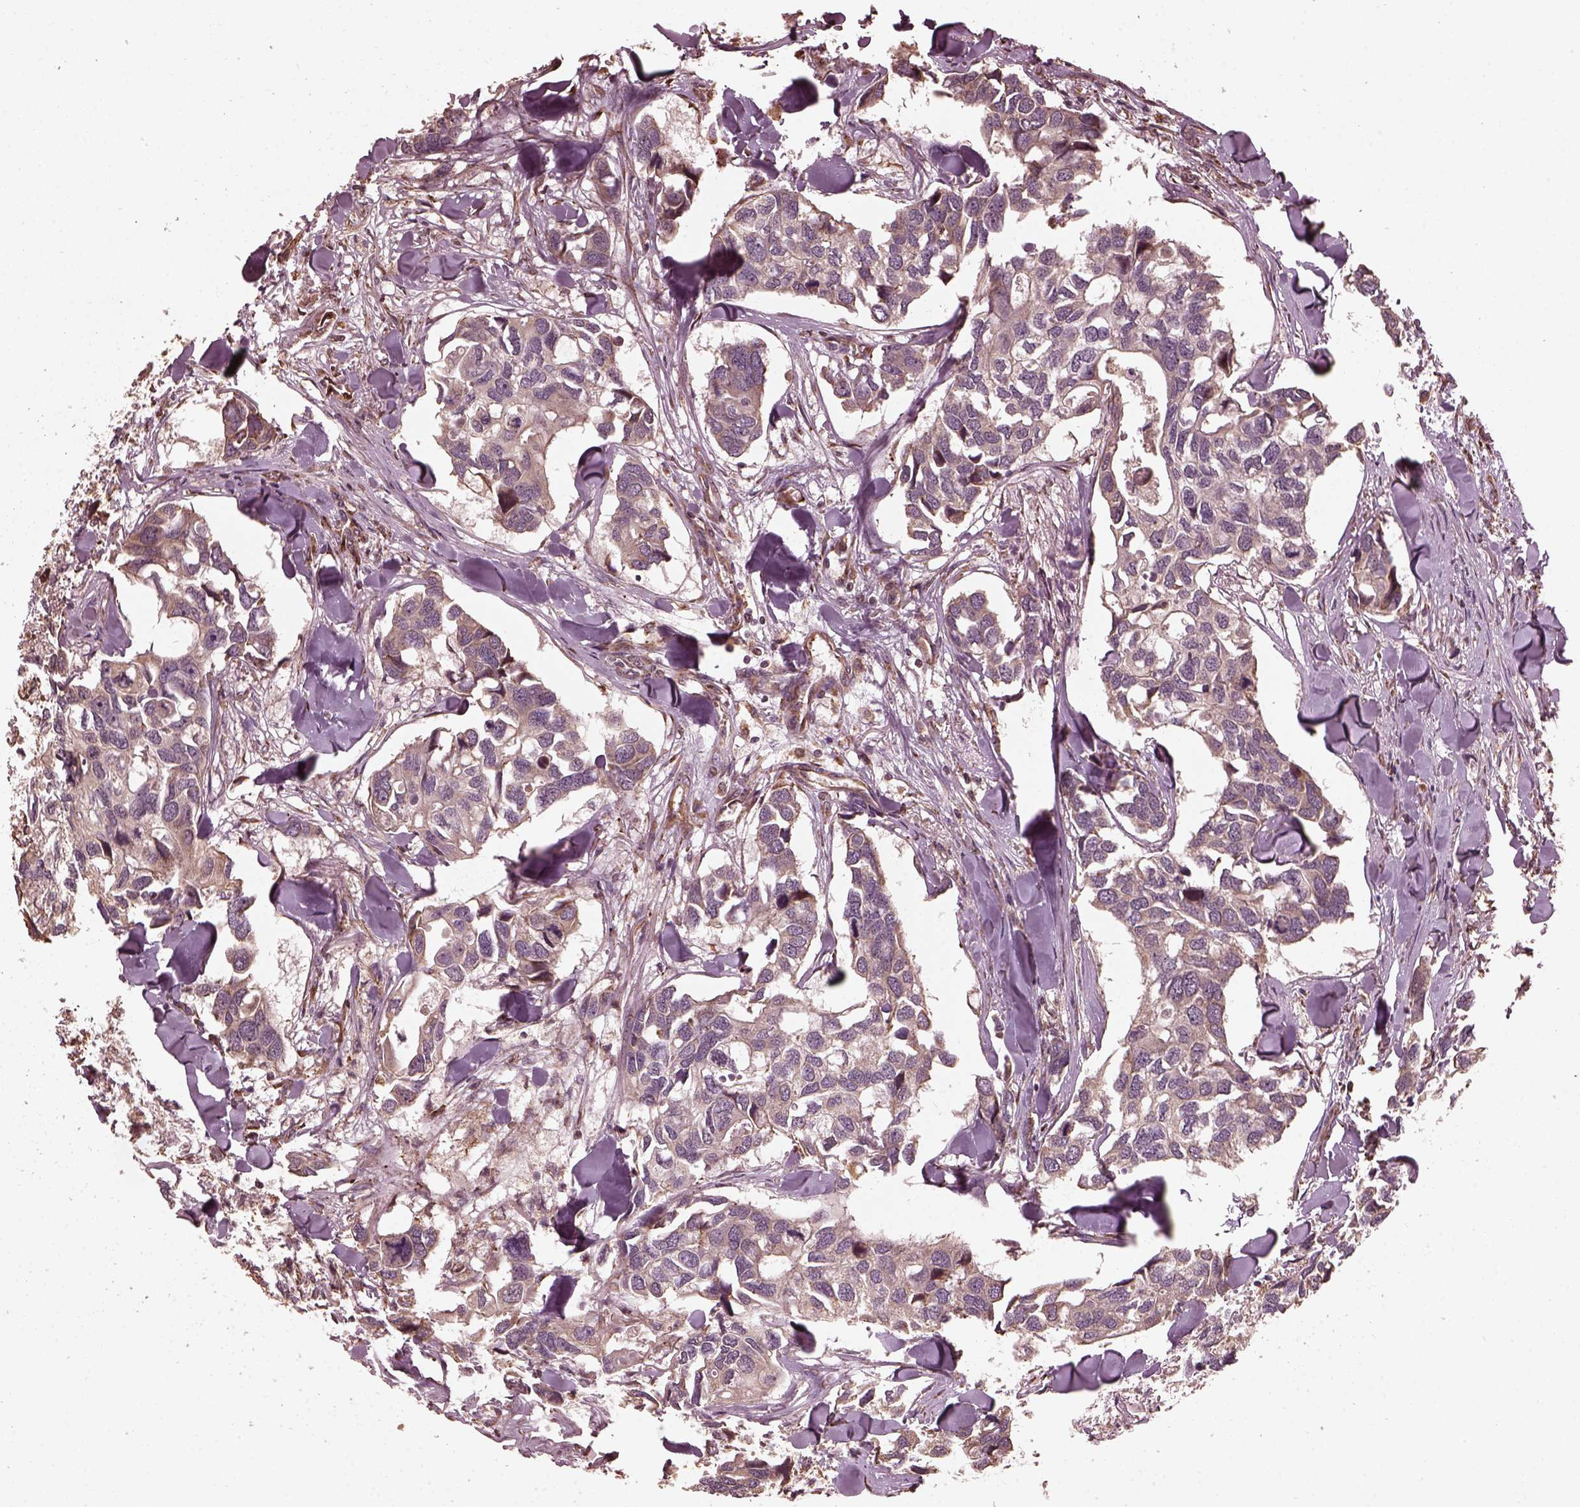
{"staining": {"intensity": "weak", "quantity": "<25%", "location": "cytoplasmic/membranous"}, "tissue": "breast cancer", "cell_type": "Tumor cells", "image_type": "cancer", "snomed": [{"axis": "morphology", "description": "Duct carcinoma"}, {"axis": "topography", "description": "Breast"}], "caption": "IHC of human breast cancer (intraductal carcinoma) displays no staining in tumor cells.", "gene": "ZNF292", "patient": {"sex": "female", "age": 83}}